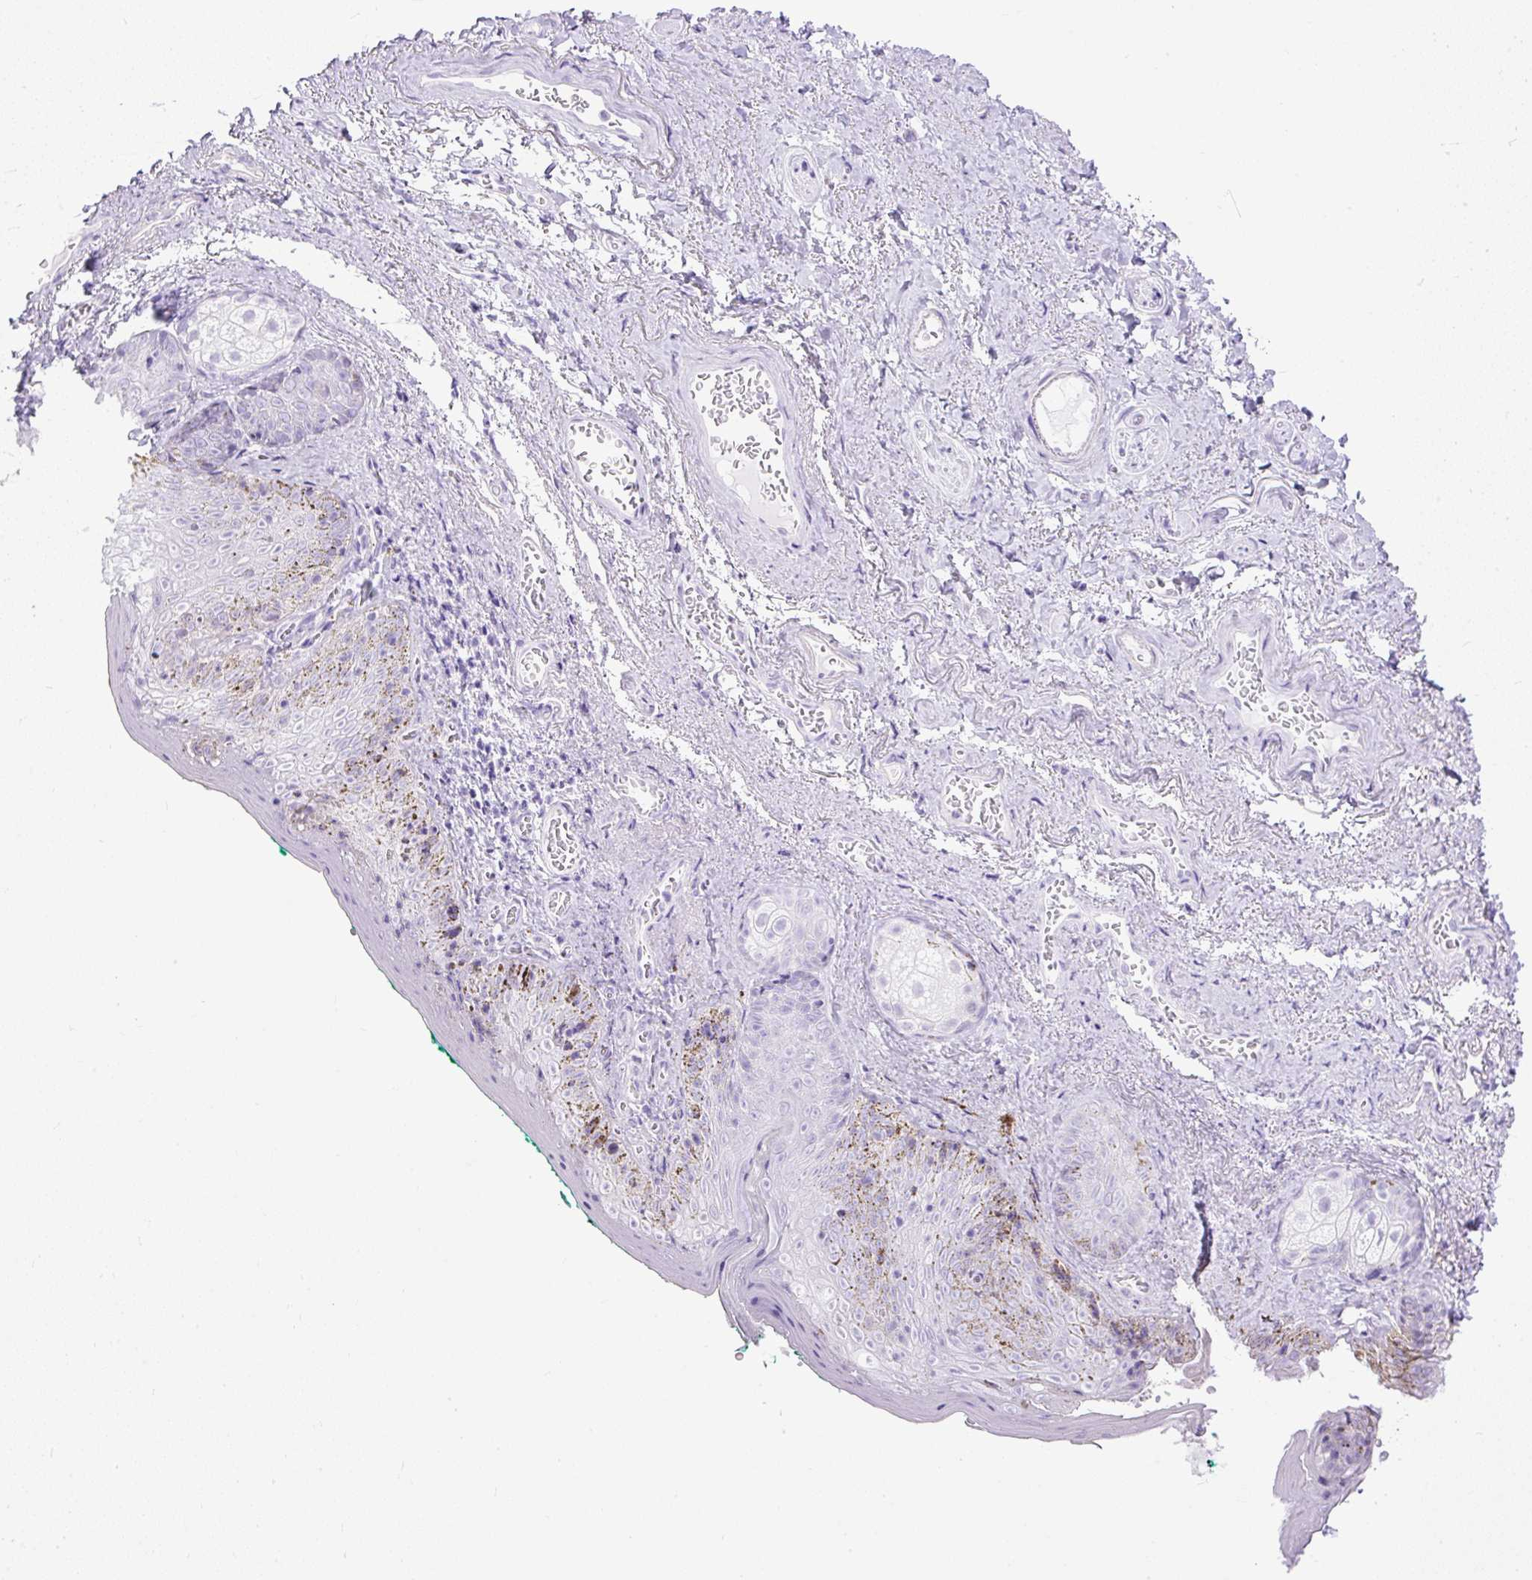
{"staining": {"intensity": "weak", "quantity": "<25%", "location": "cytoplasmic/membranous"}, "tissue": "vagina", "cell_type": "Squamous epithelial cells", "image_type": "normal", "snomed": [{"axis": "morphology", "description": "Normal tissue, NOS"}, {"axis": "topography", "description": "Vulva"}, {"axis": "topography", "description": "Vagina"}, {"axis": "topography", "description": "Peripheral nerve tissue"}], "caption": "High power microscopy micrograph of an immunohistochemistry photomicrograph of unremarkable vagina, revealing no significant positivity in squamous epithelial cells.", "gene": "UPP1", "patient": {"sex": "female", "age": 66}}